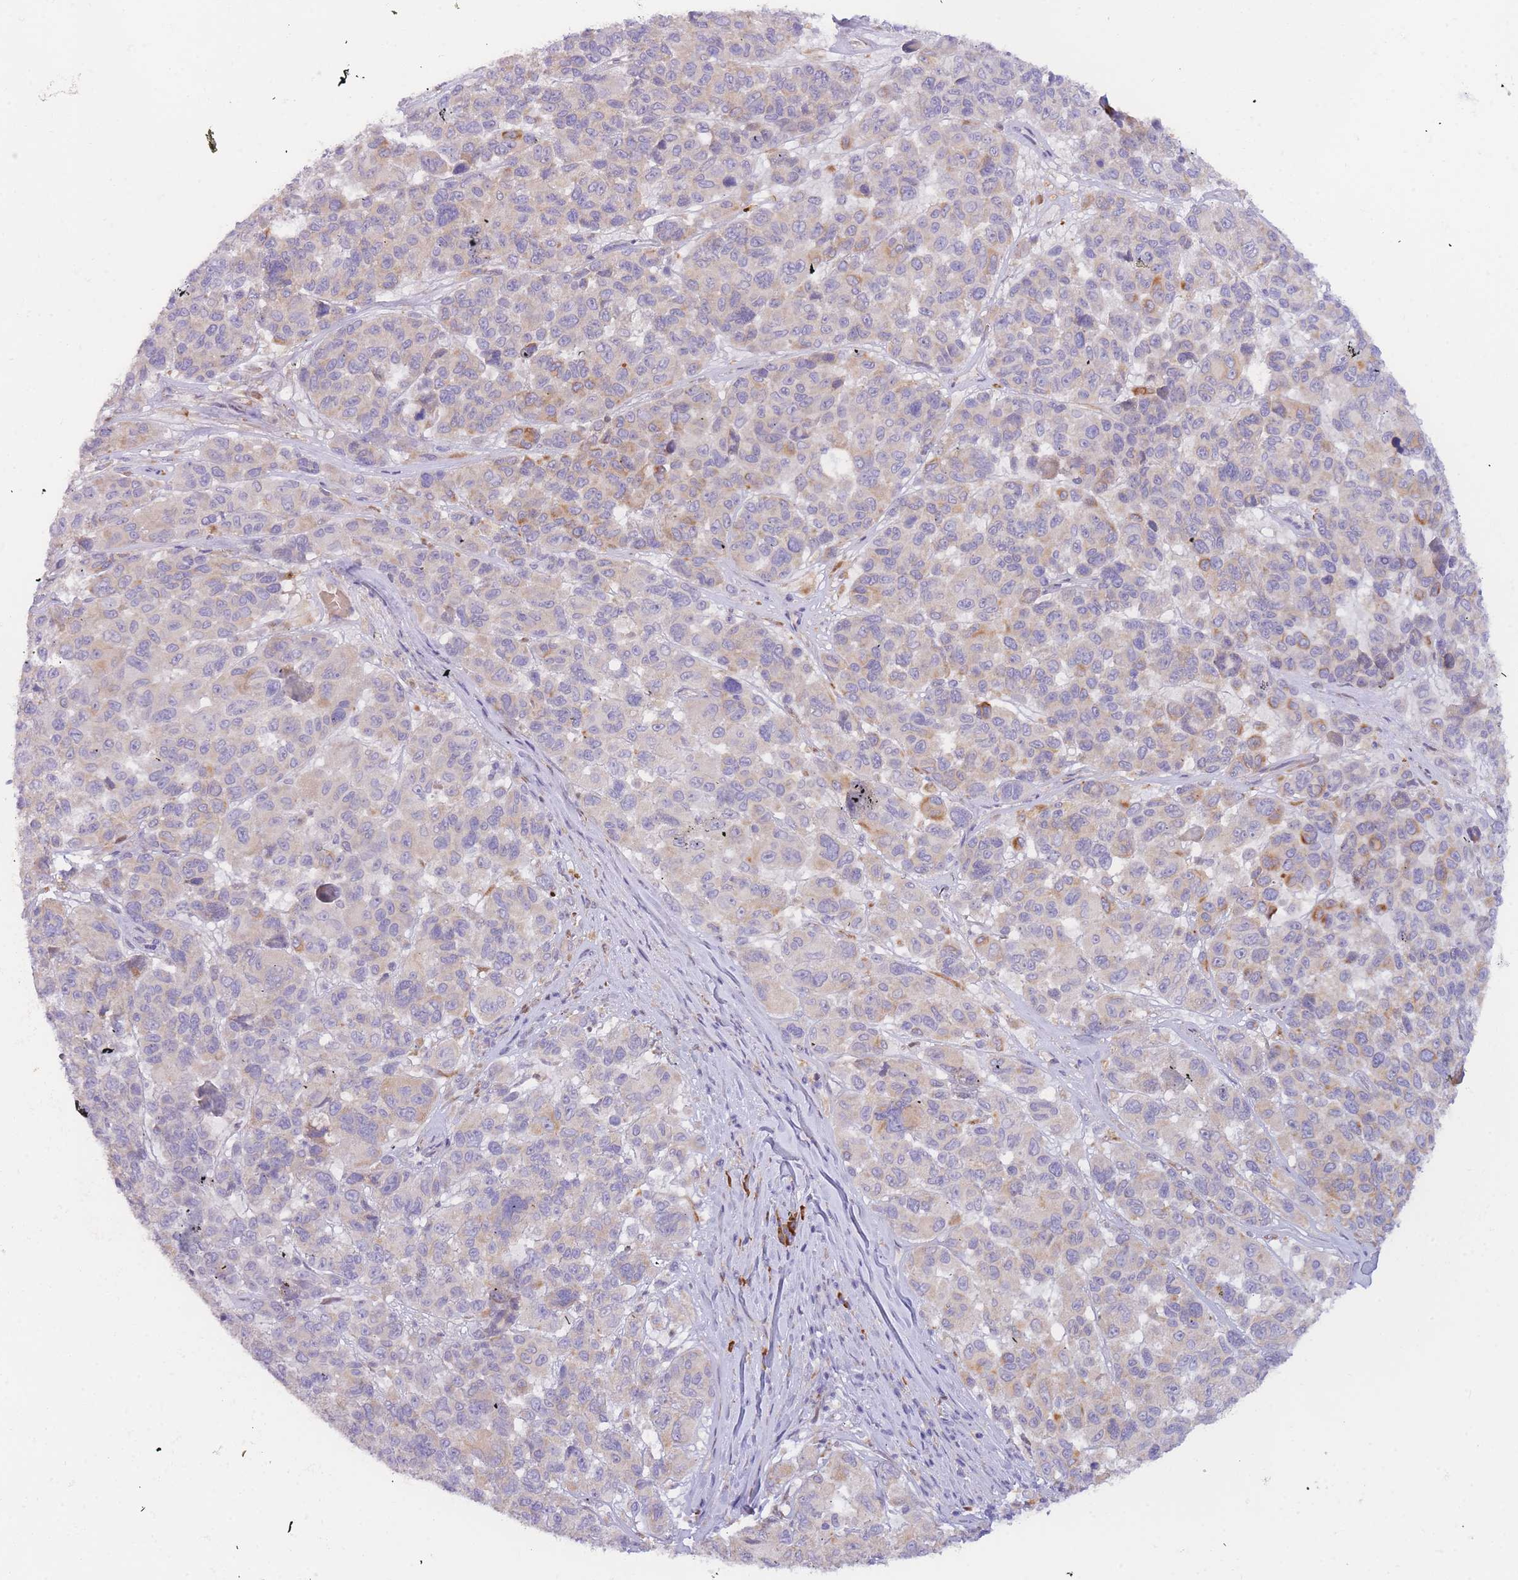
{"staining": {"intensity": "weak", "quantity": "<25%", "location": "cytoplasmic/membranous"}, "tissue": "melanoma", "cell_type": "Tumor cells", "image_type": "cancer", "snomed": [{"axis": "morphology", "description": "Malignant melanoma, NOS"}, {"axis": "topography", "description": "Skin"}], "caption": "This is an IHC image of human melanoma. There is no staining in tumor cells.", "gene": "SLC35E4", "patient": {"sex": "female", "age": 66}}